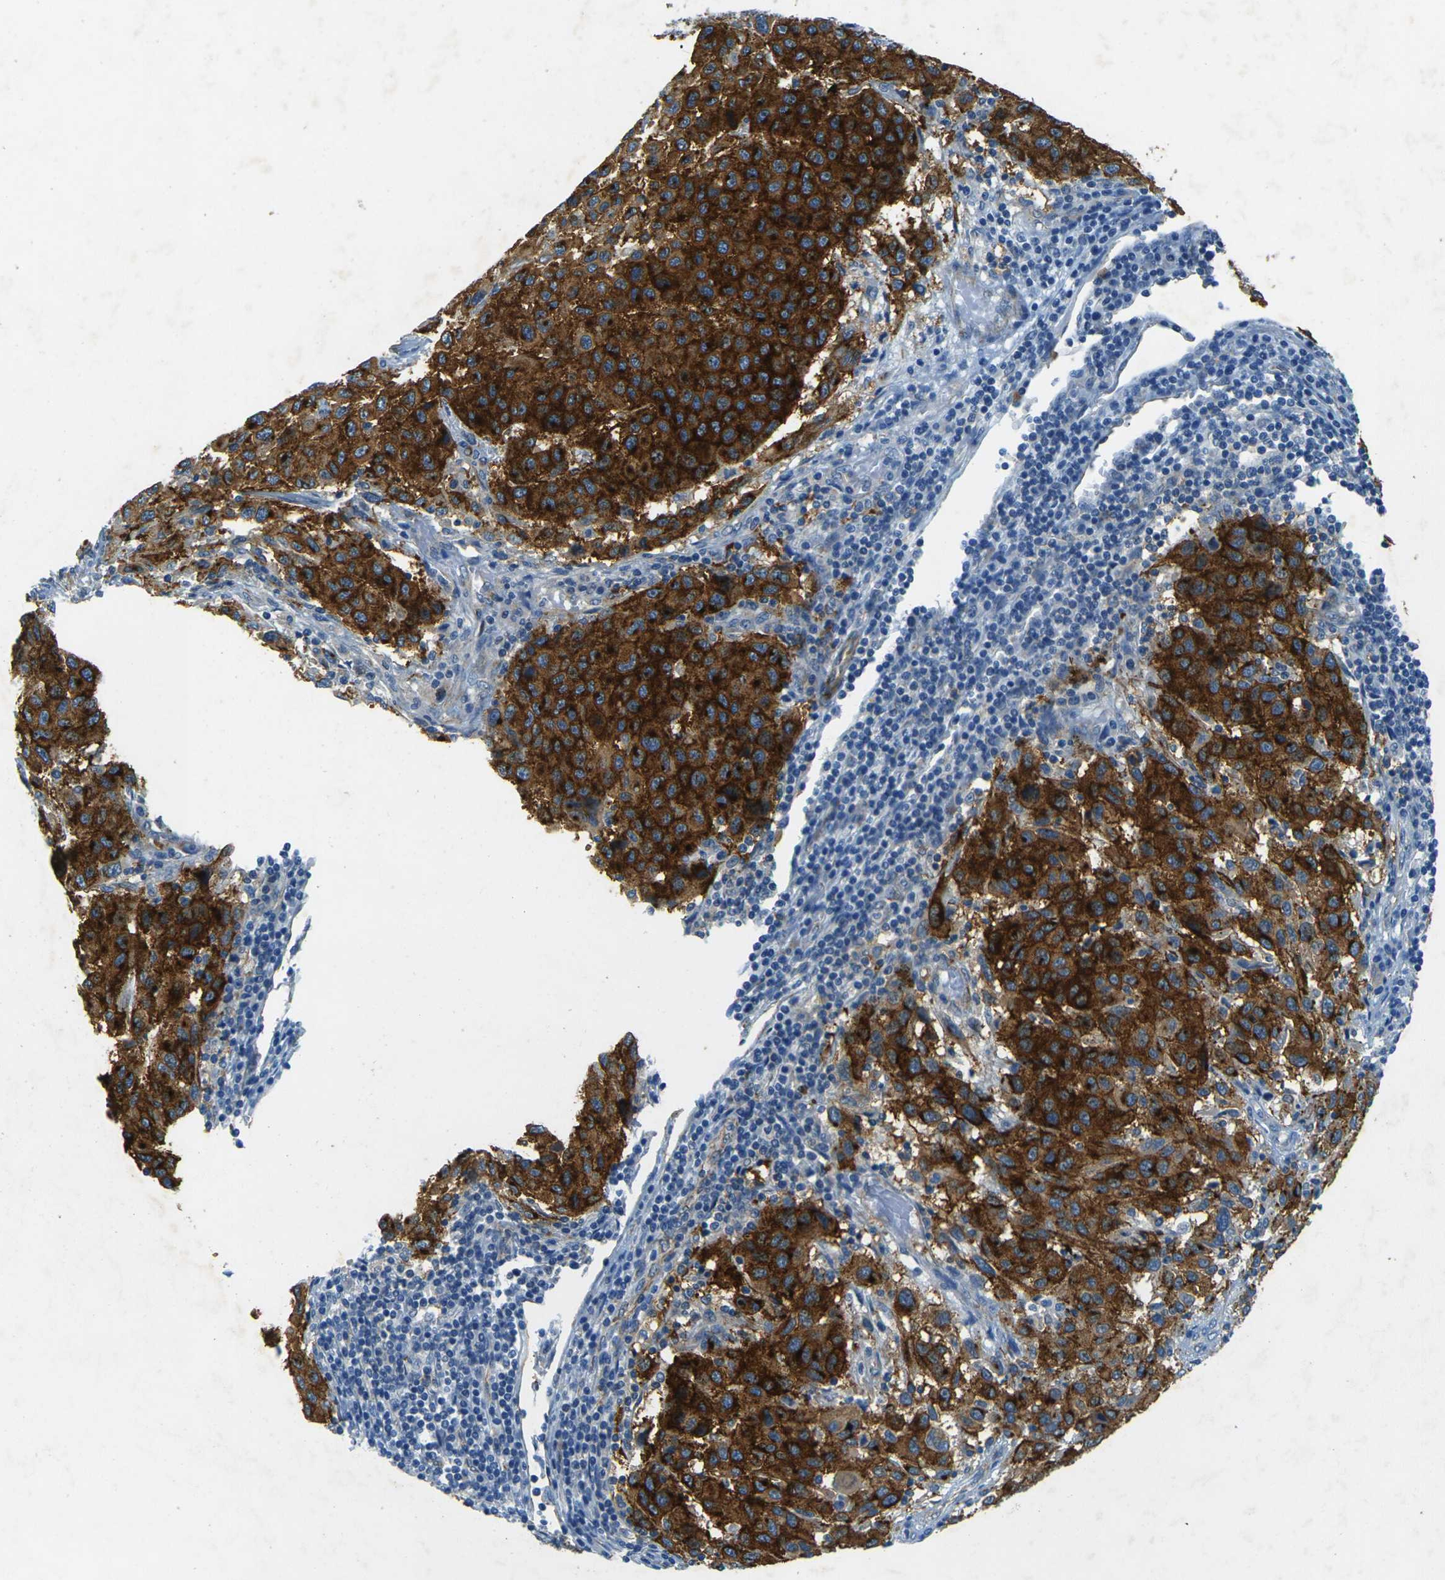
{"staining": {"intensity": "strong", "quantity": ">75%", "location": "cytoplasmic/membranous"}, "tissue": "melanoma", "cell_type": "Tumor cells", "image_type": "cancer", "snomed": [{"axis": "morphology", "description": "Malignant melanoma, Metastatic site"}, {"axis": "topography", "description": "Lymph node"}], "caption": "A high-resolution histopathology image shows immunohistochemistry (IHC) staining of melanoma, which demonstrates strong cytoplasmic/membranous expression in about >75% of tumor cells.", "gene": "SORT1", "patient": {"sex": "male", "age": 61}}